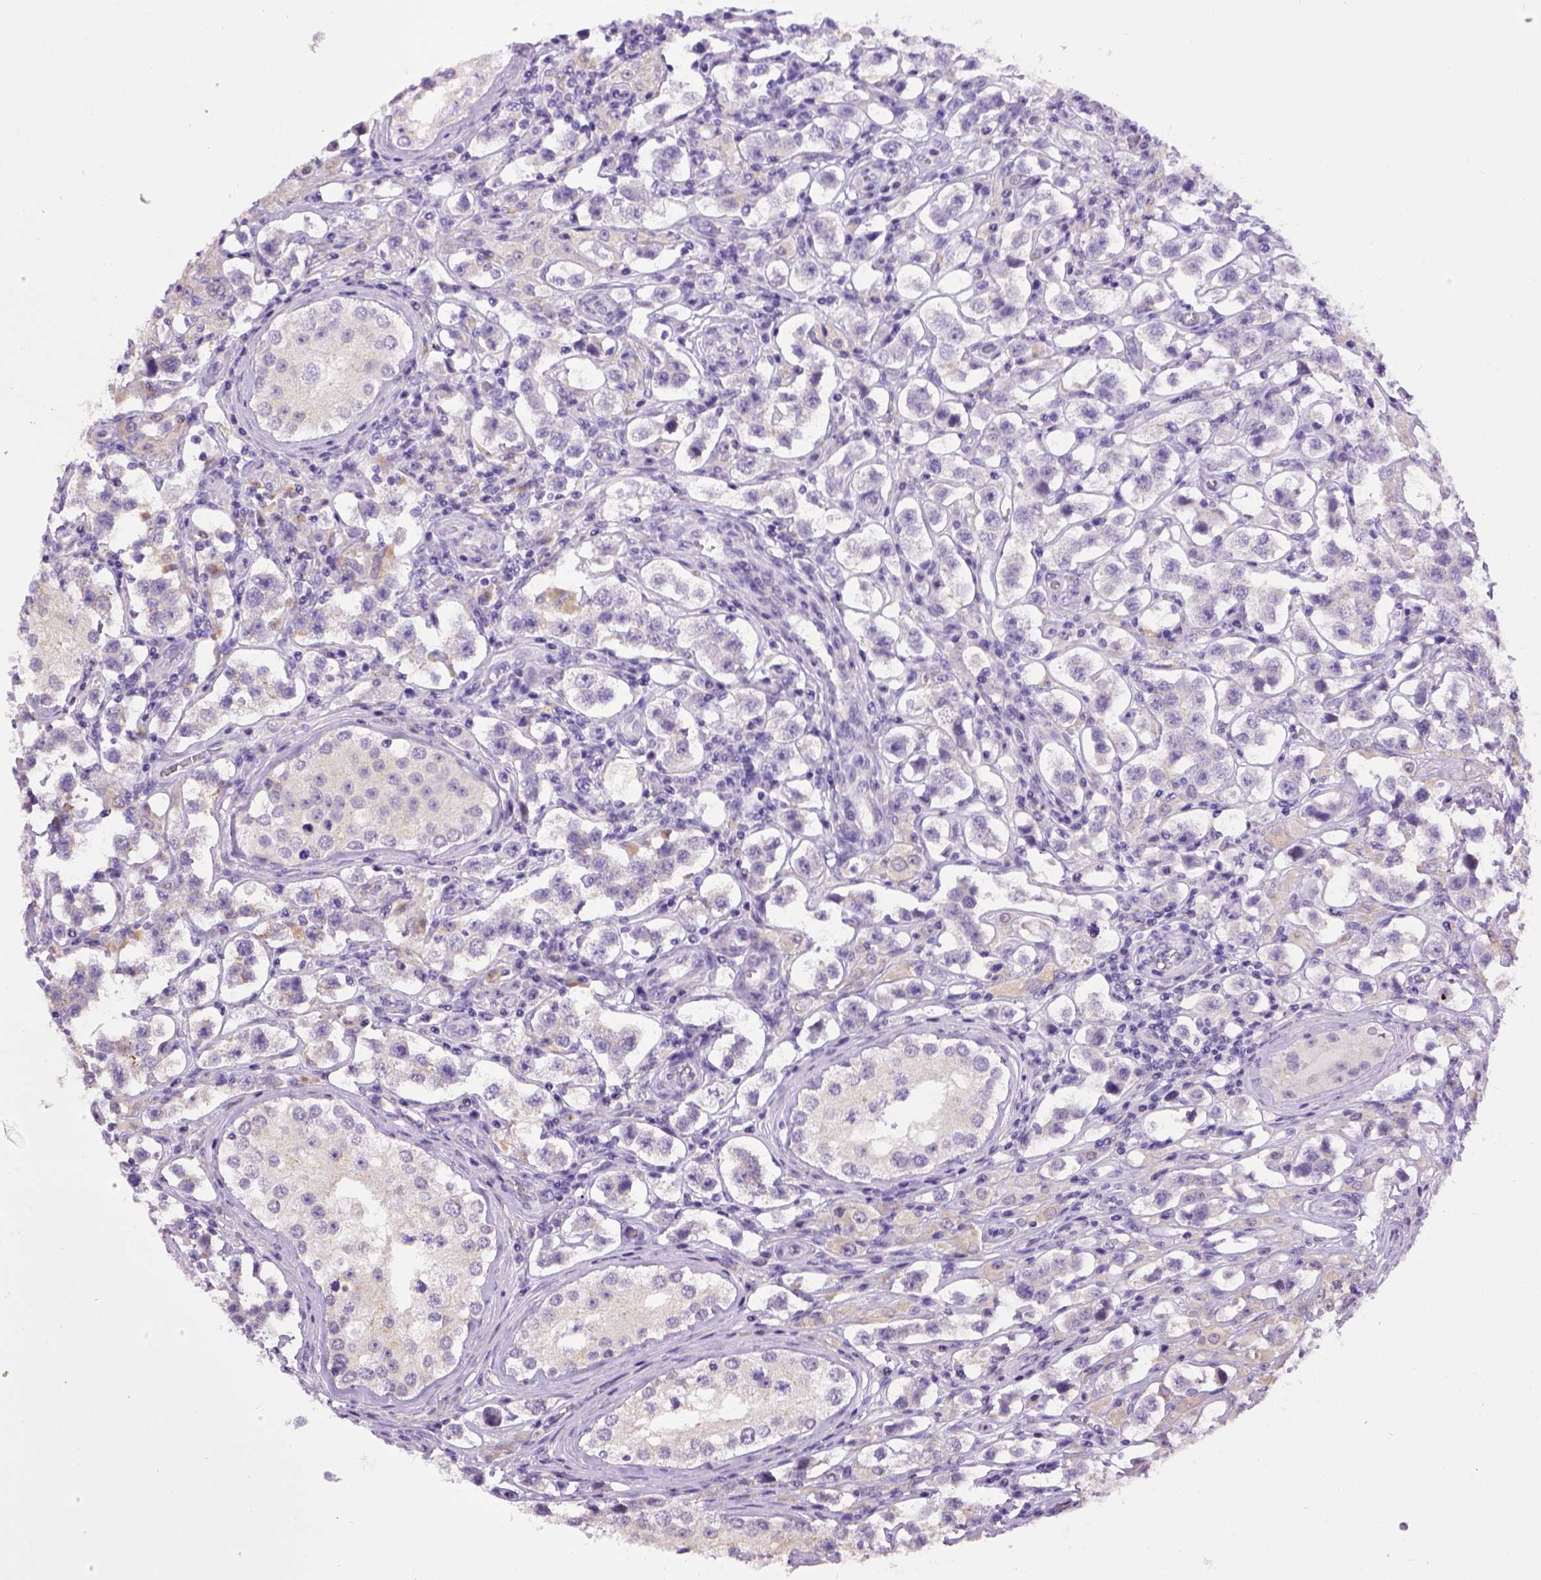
{"staining": {"intensity": "negative", "quantity": "none", "location": "none"}, "tissue": "testis cancer", "cell_type": "Tumor cells", "image_type": "cancer", "snomed": [{"axis": "morphology", "description": "Seminoma, NOS"}, {"axis": "topography", "description": "Testis"}], "caption": "Testis seminoma stained for a protein using immunohistochemistry (IHC) displays no expression tumor cells.", "gene": "CDH1", "patient": {"sex": "male", "age": 37}}